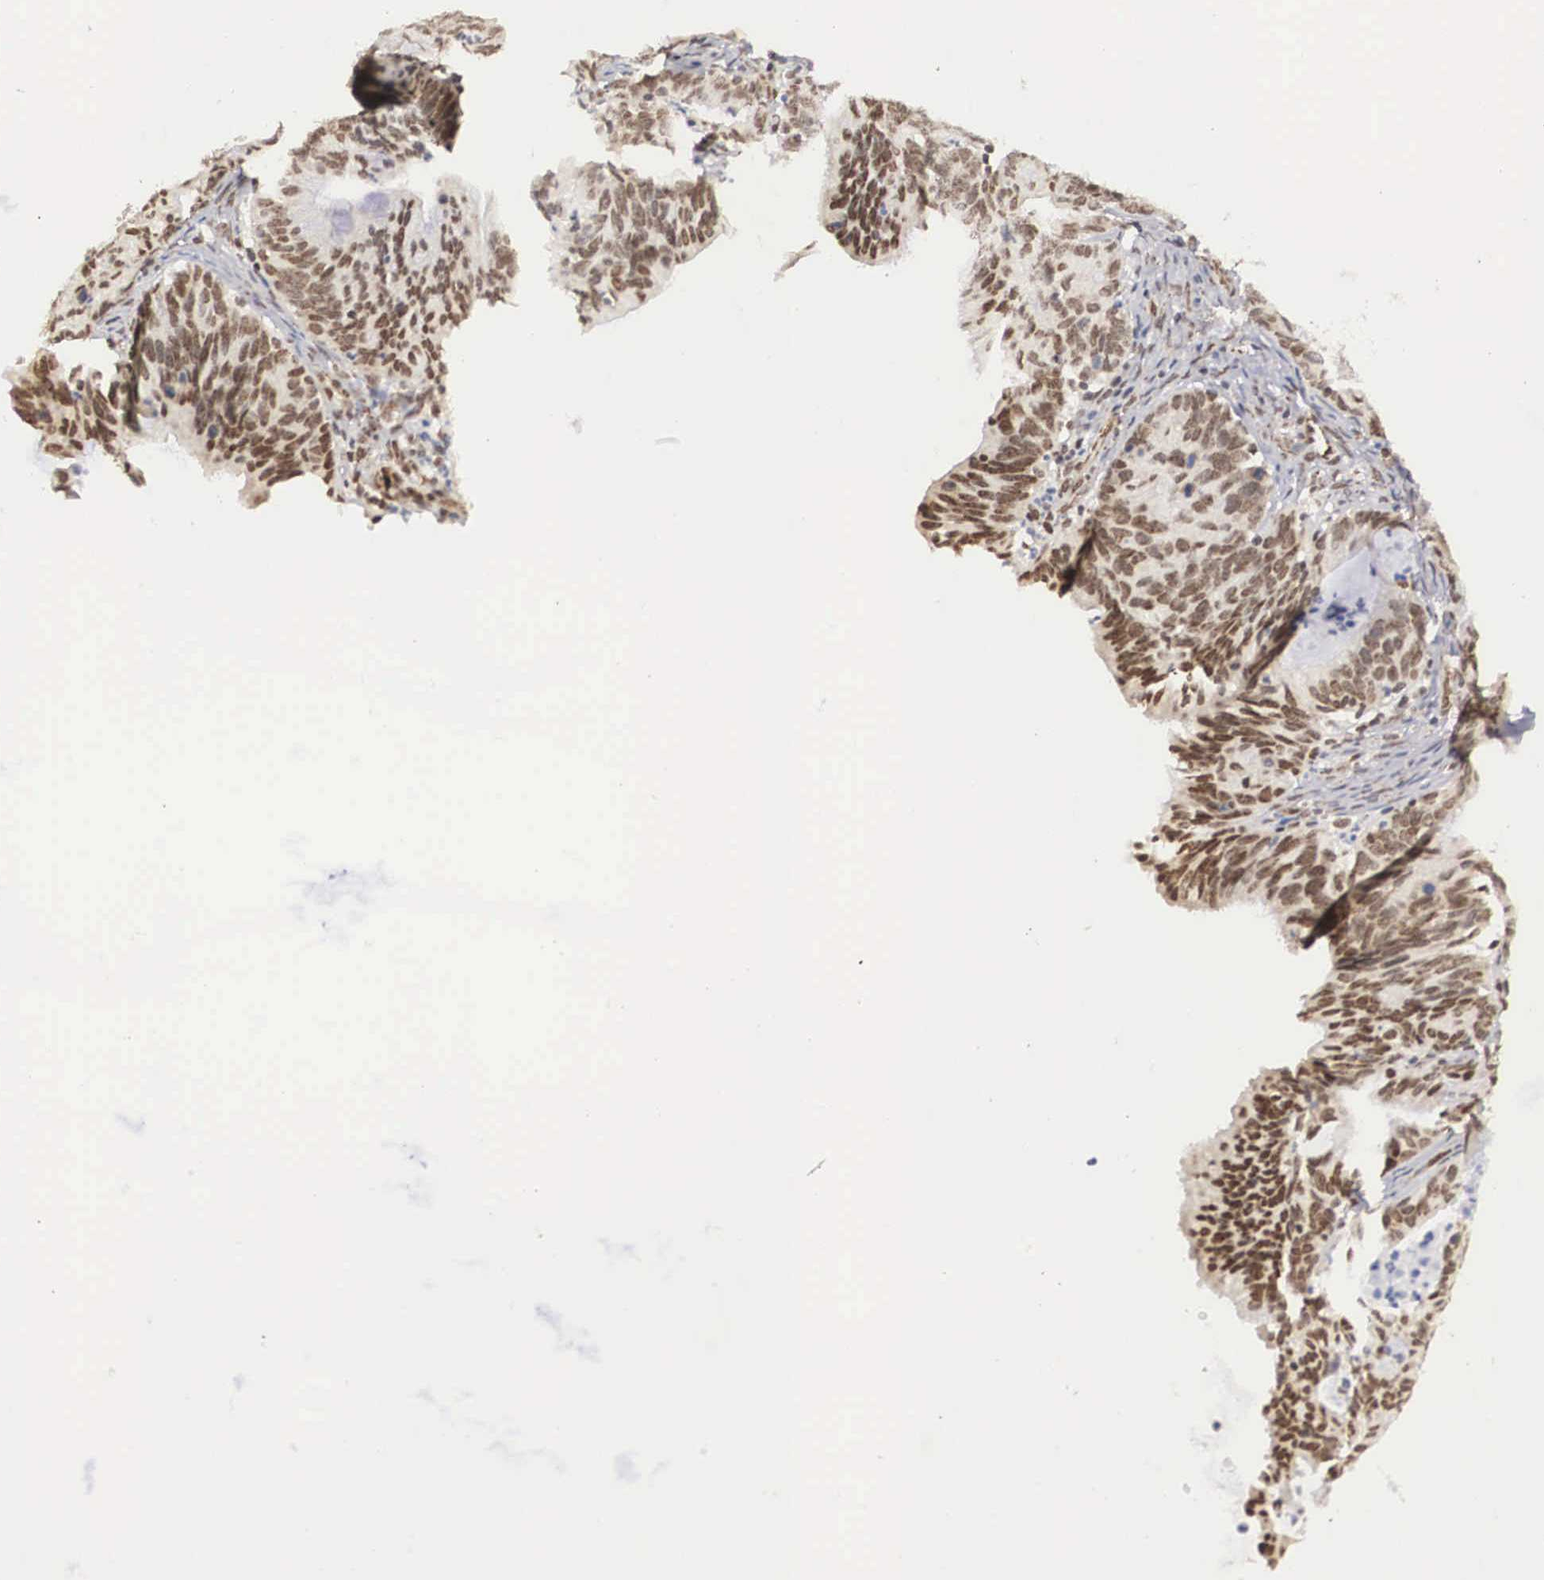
{"staining": {"intensity": "moderate", "quantity": ">75%", "location": "nuclear"}, "tissue": "ovarian cancer", "cell_type": "Tumor cells", "image_type": "cancer", "snomed": [{"axis": "morphology", "description": "Carcinoma, endometroid"}, {"axis": "topography", "description": "Ovary"}], "caption": "A histopathology image of human ovarian cancer stained for a protein demonstrates moderate nuclear brown staining in tumor cells. Nuclei are stained in blue.", "gene": "MORC2", "patient": {"sex": "female", "age": 52}}